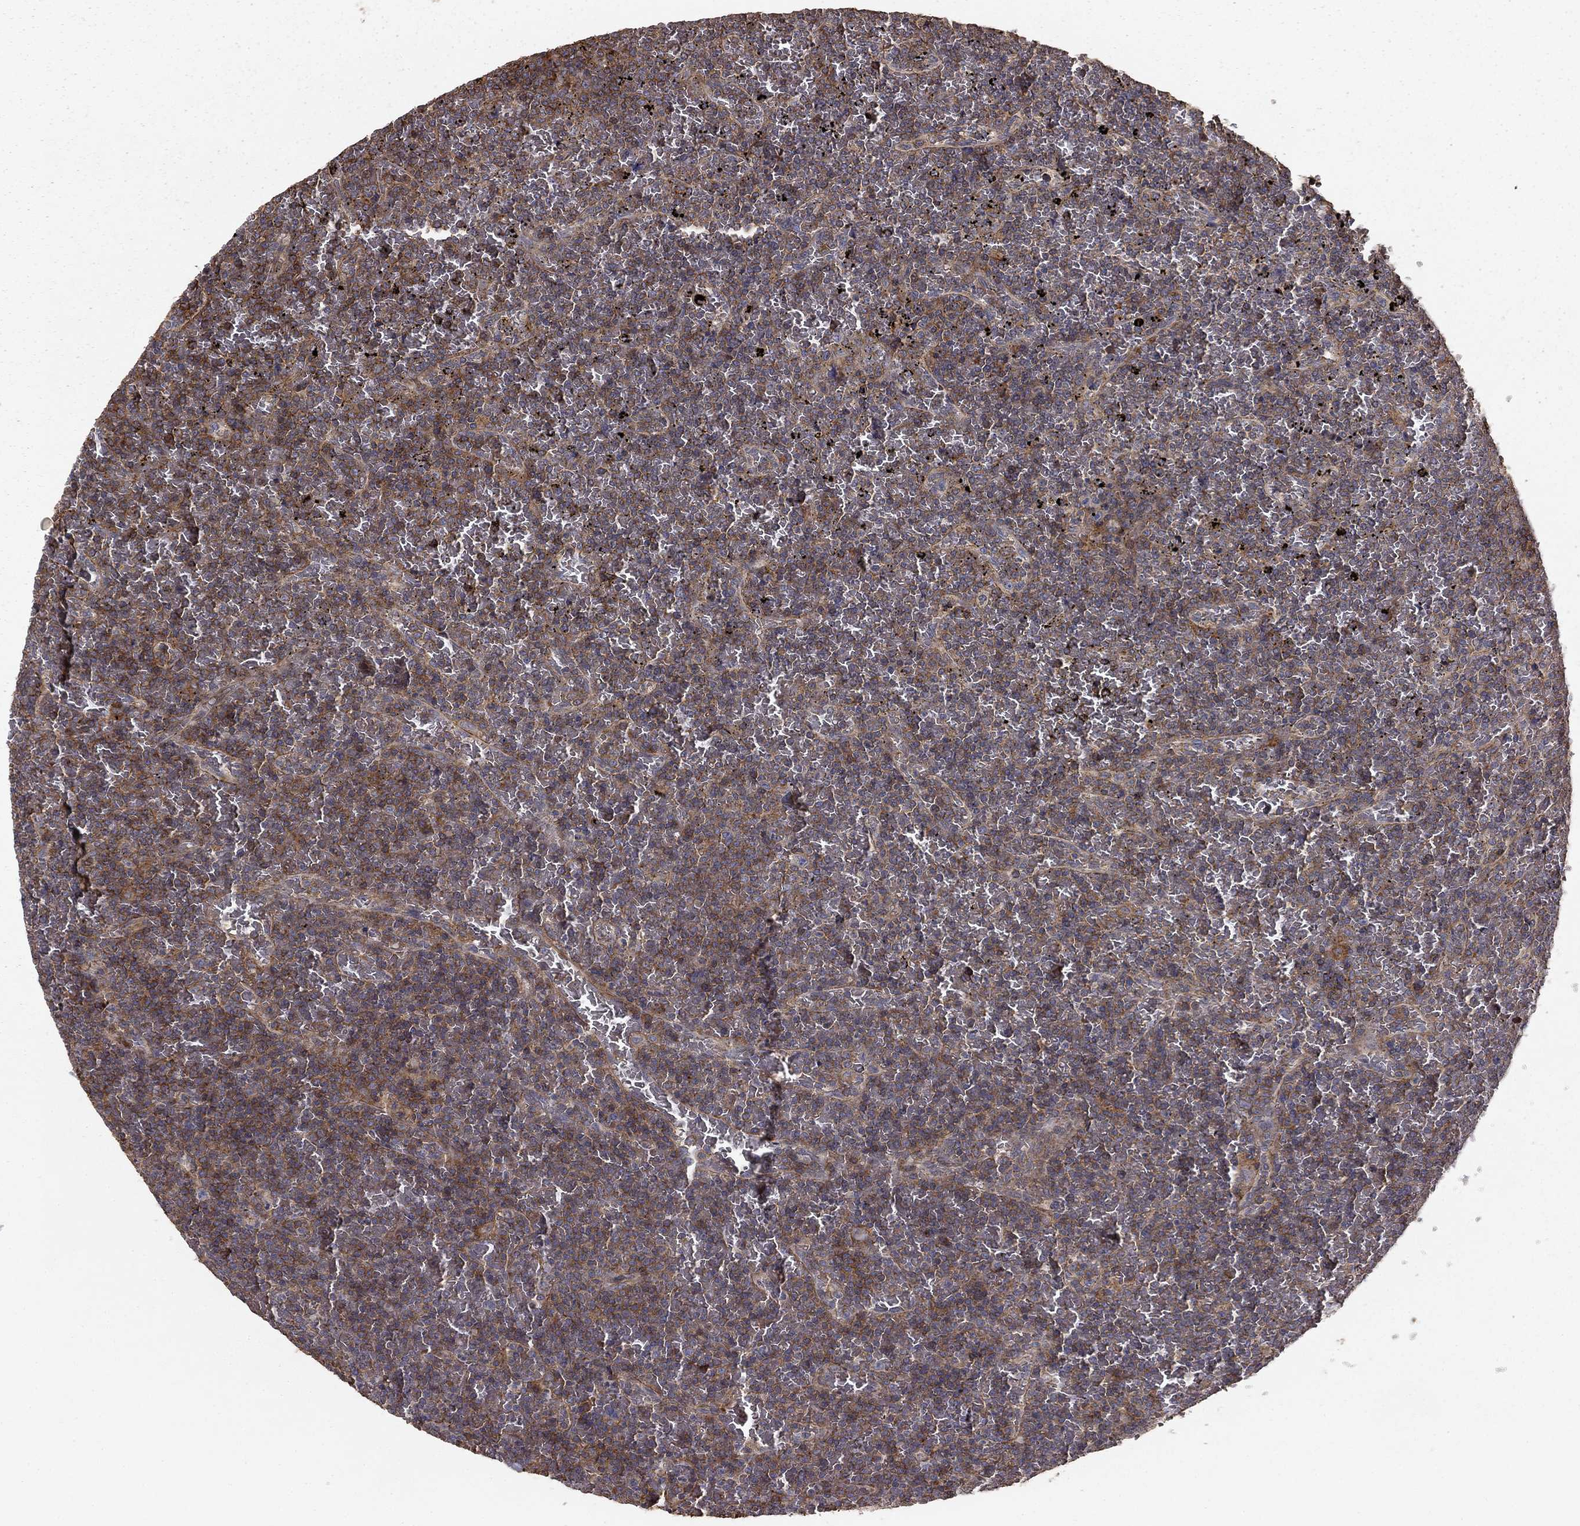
{"staining": {"intensity": "moderate", "quantity": "<25%", "location": "cytoplasmic/membranous"}, "tissue": "lymphoma", "cell_type": "Tumor cells", "image_type": "cancer", "snomed": [{"axis": "morphology", "description": "Malignant lymphoma, non-Hodgkin's type, Low grade"}, {"axis": "topography", "description": "Spleen"}], "caption": "Immunohistochemical staining of human low-grade malignant lymphoma, non-Hodgkin's type exhibits low levels of moderate cytoplasmic/membranous expression in approximately <25% of tumor cells.", "gene": "HABP4", "patient": {"sex": "female", "age": 77}}